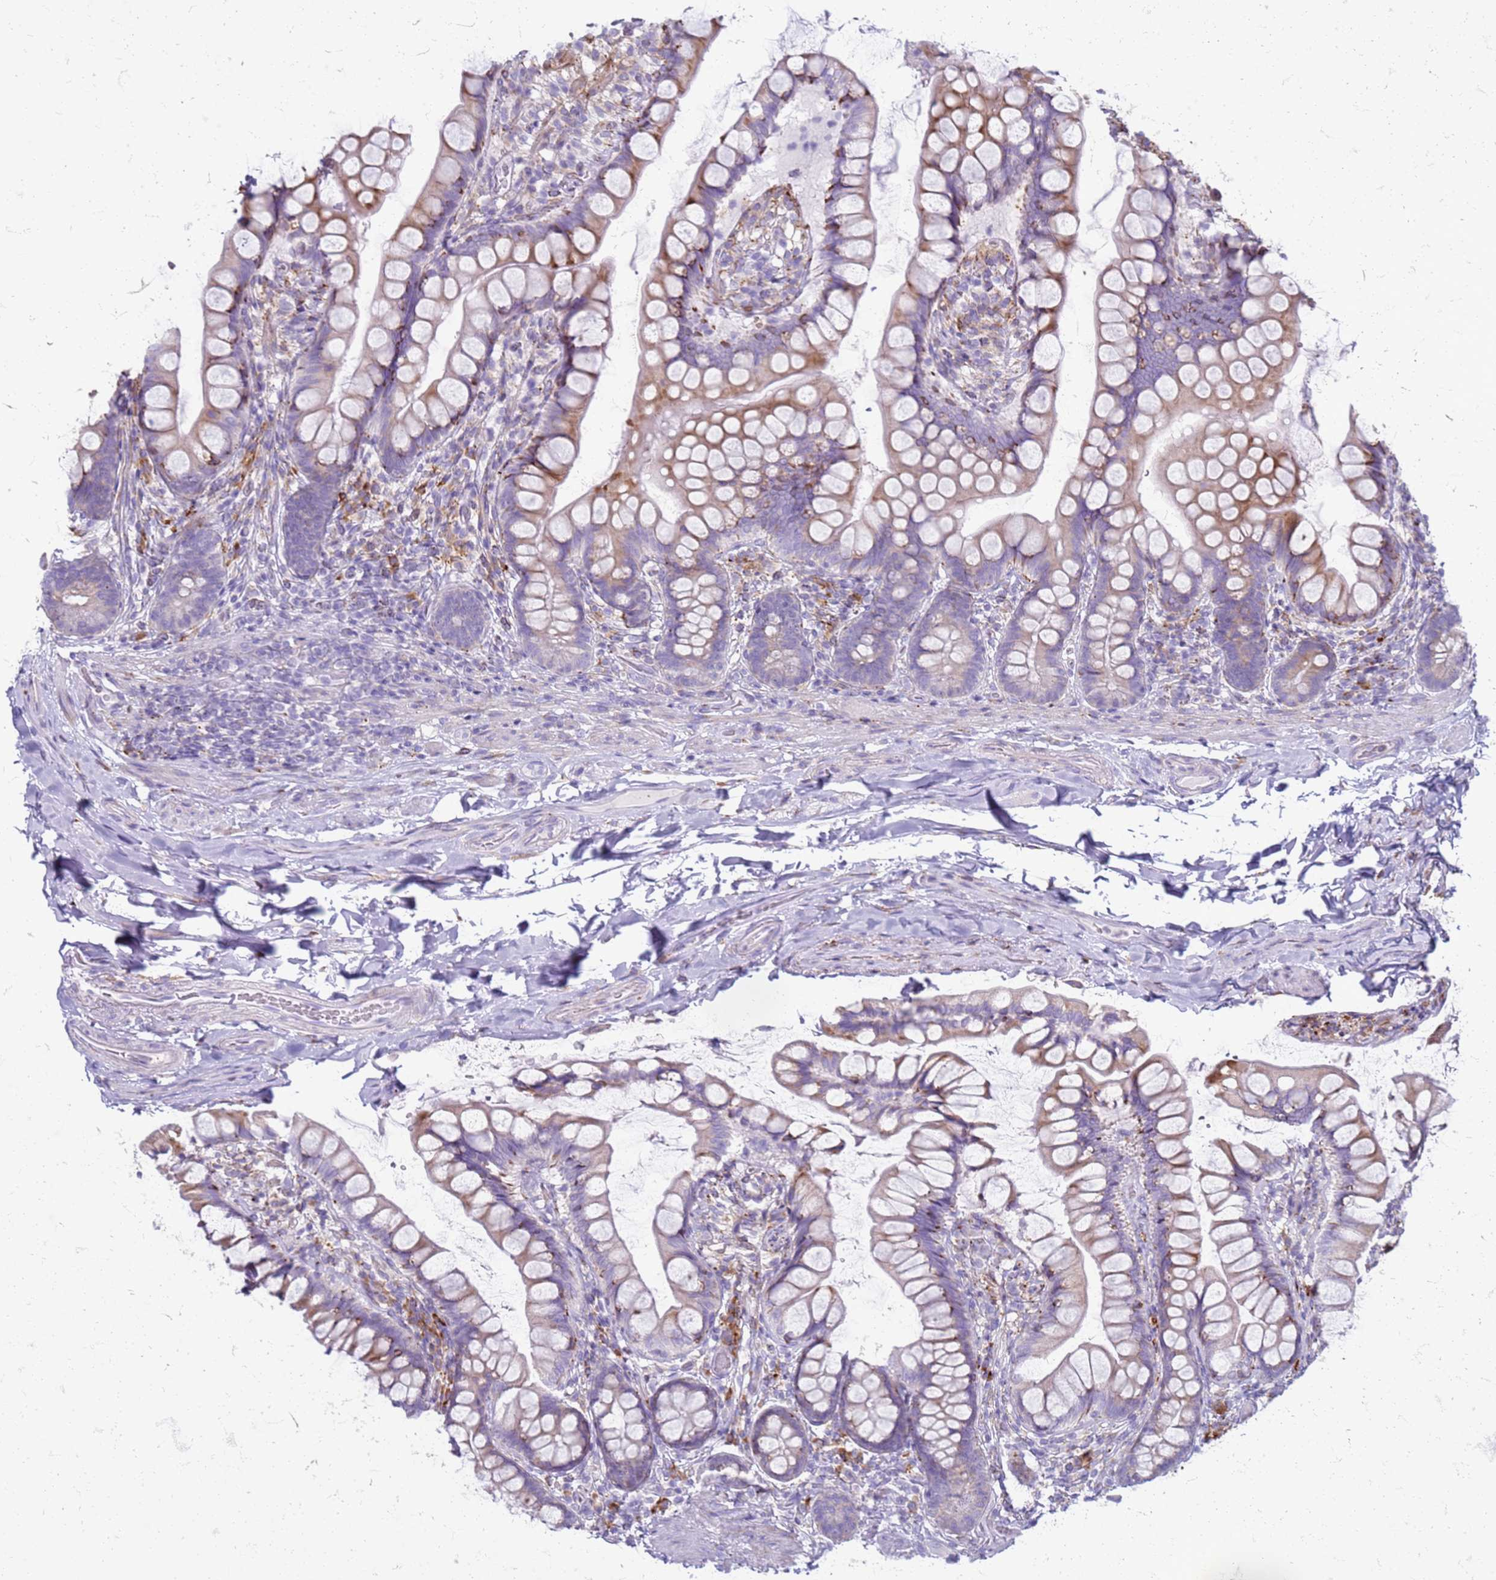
{"staining": {"intensity": "weak", "quantity": "25%-75%", "location": "cytoplasmic/membranous"}, "tissue": "small intestine", "cell_type": "Glandular cells", "image_type": "normal", "snomed": [{"axis": "morphology", "description": "Normal tissue, NOS"}, {"axis": "topography", "description": "Small intestine"}], "caption": "DAB immunohistochemical staining of normal human small intestine displays weak cytoplasmic/membranous protein staining in about 25%-75% of glandular cells.", "gene": "PDK3", "patient": {"sex": "male", "age": 70}}